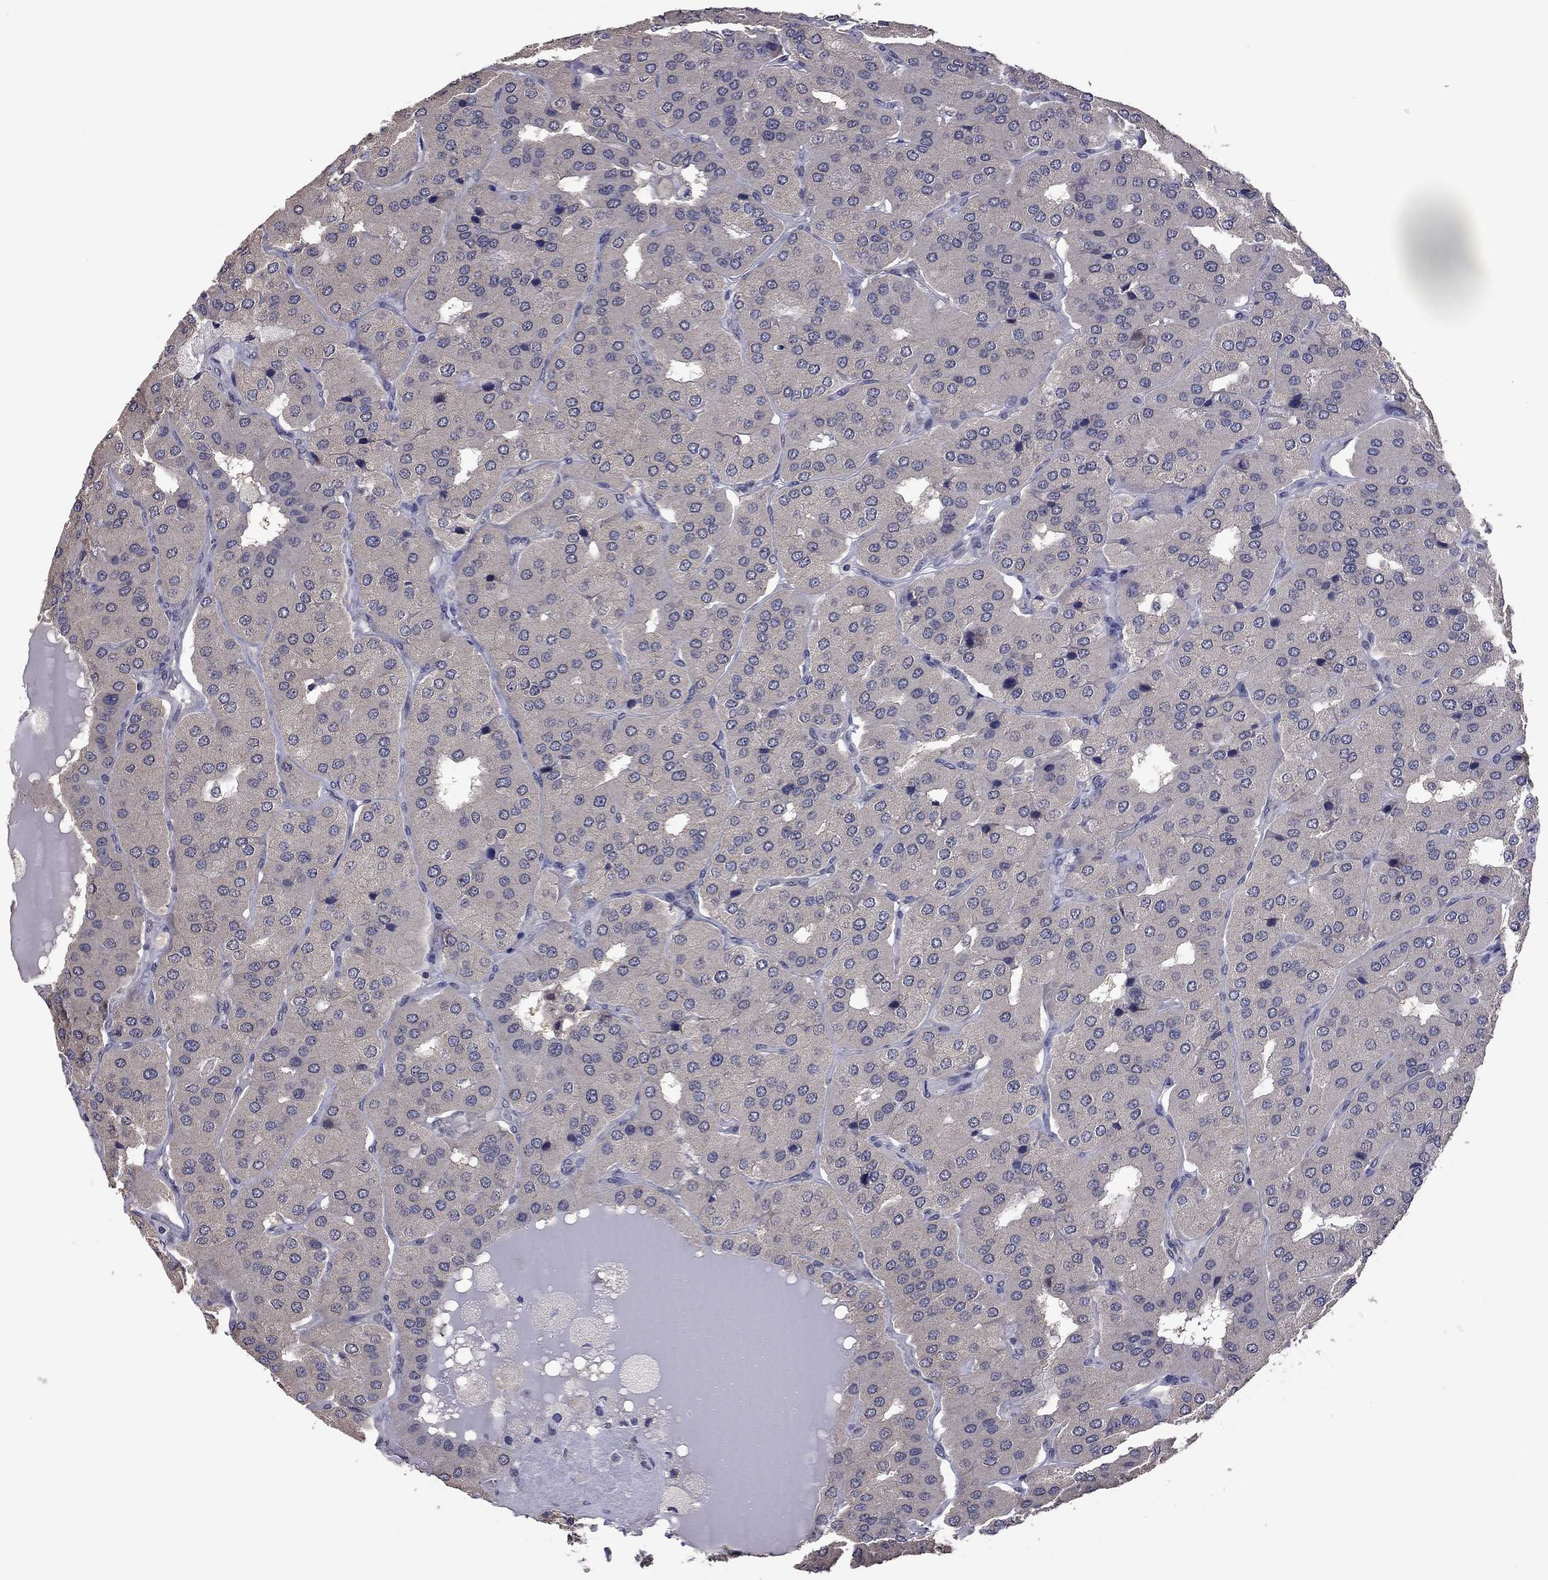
{"staining": {"intensity": "negative", "quantity": "none", "location": "none"}, "tissue": "parathyroid gland", "cell_type": "Glandular cells", "image_type": "normal", "snomed": [{"axis": "morphology", "description": "Normal tissue, NOS"}, {"axis": "morphology", "description": "Adenoma, NOS"}, {"axis": "topography", "description": "Parathyroid gland"}], "caption": "Immunohistochemical staining of benign parathyroid gland reveals no significant expression in glandular cells.", "gene": "TSNARE1", "patient": {"sex": "female", "age": 86}}